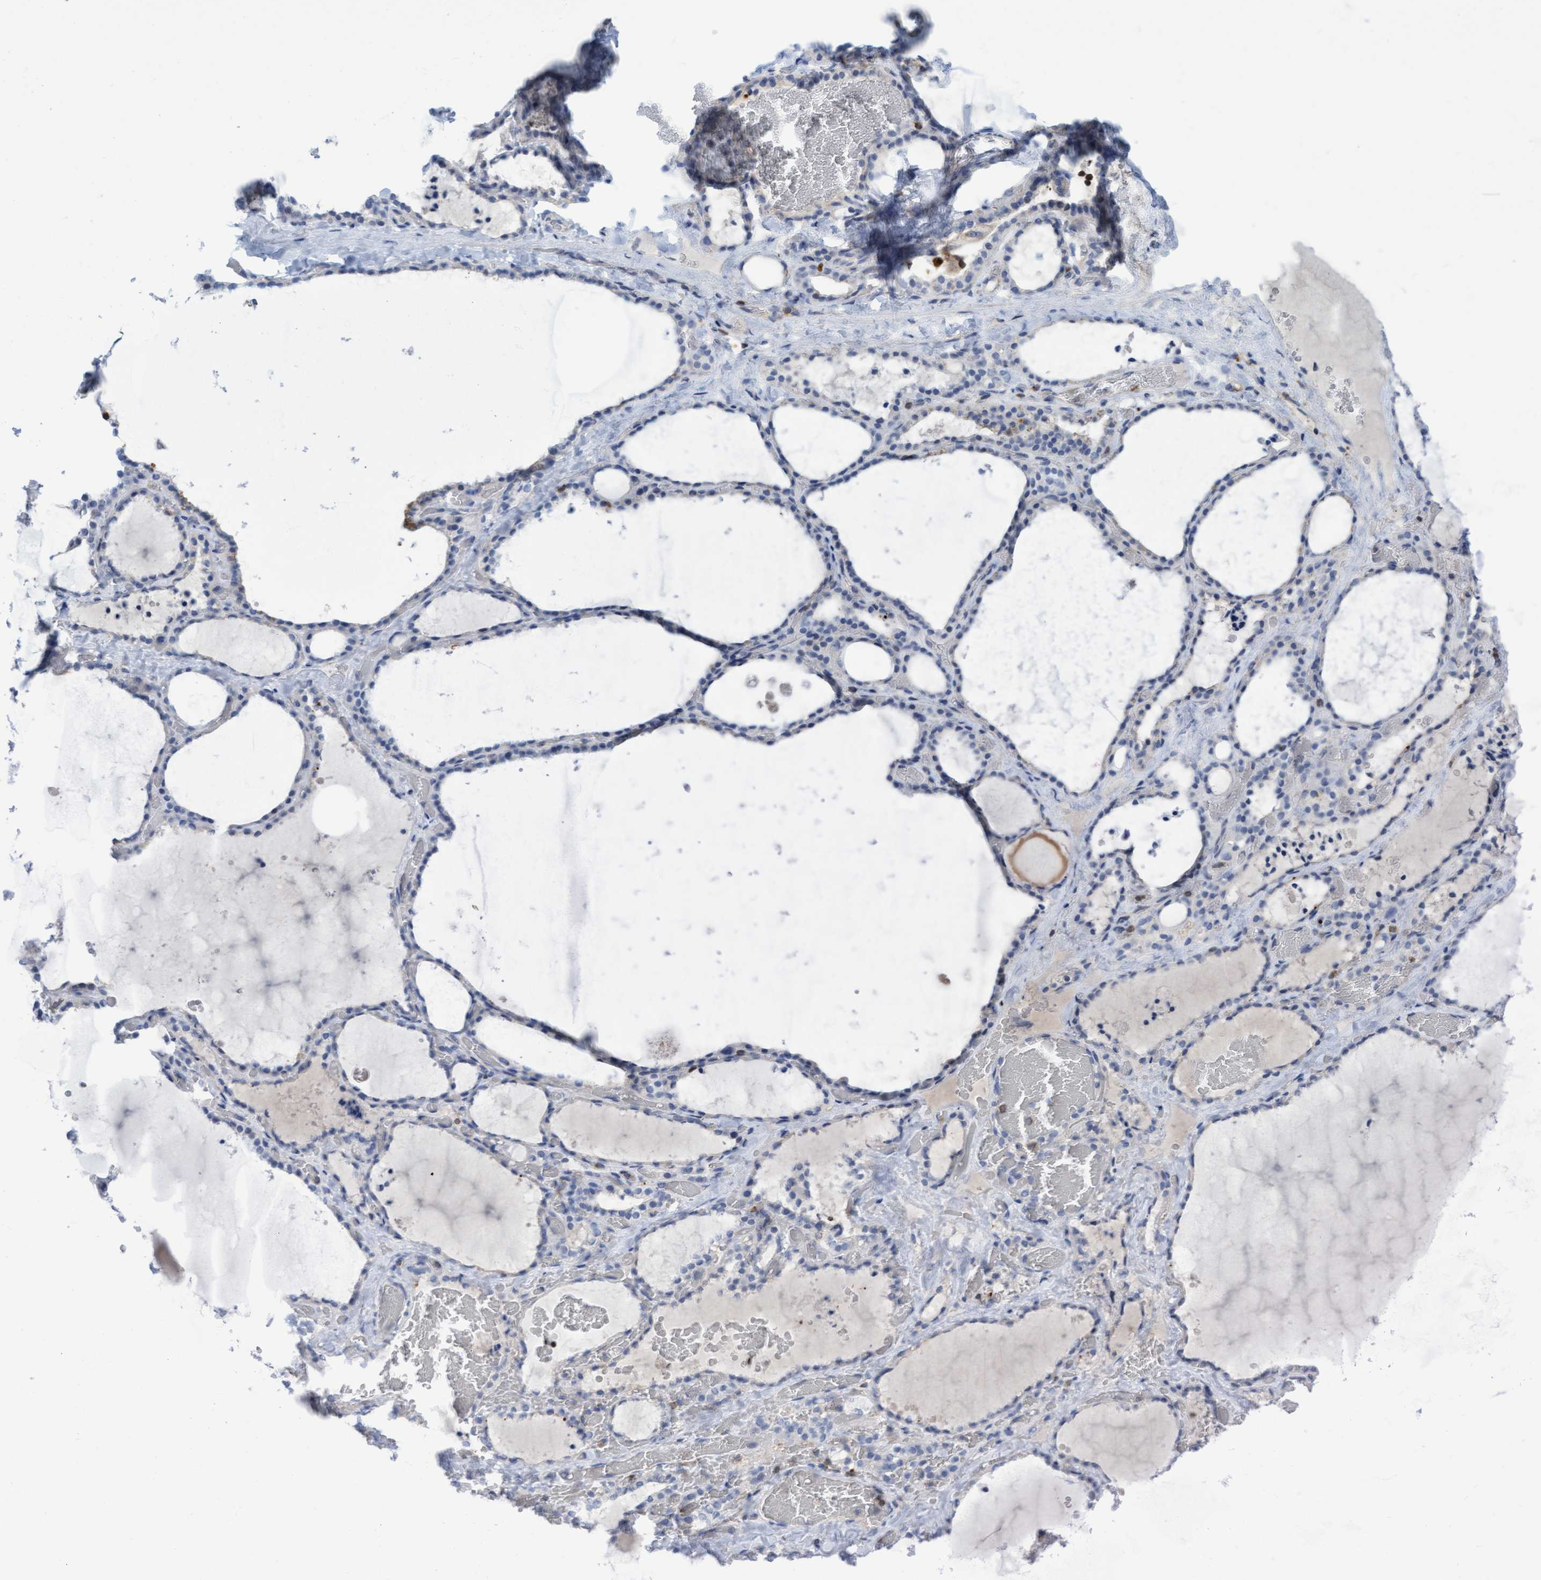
{"staining": {"intensity": "negative", "quantity": "none", "location": "none"}, "tissue": "thyroid gland", "cell_type": "Glandular cells", "image_type": "normal", "snomed": [{"axis": "morphology", "description": "Normal tissue, NOS"}, {"axis": "topography", "description": "Thyroid gland"}], "caption": "This is an immunohistochemistry (IHC) histopathology image of normal thyroid gland. There is no positivity in glandular cells.", "gene": "FNBP1", "patient": {"sex": "female", "age": 22}}